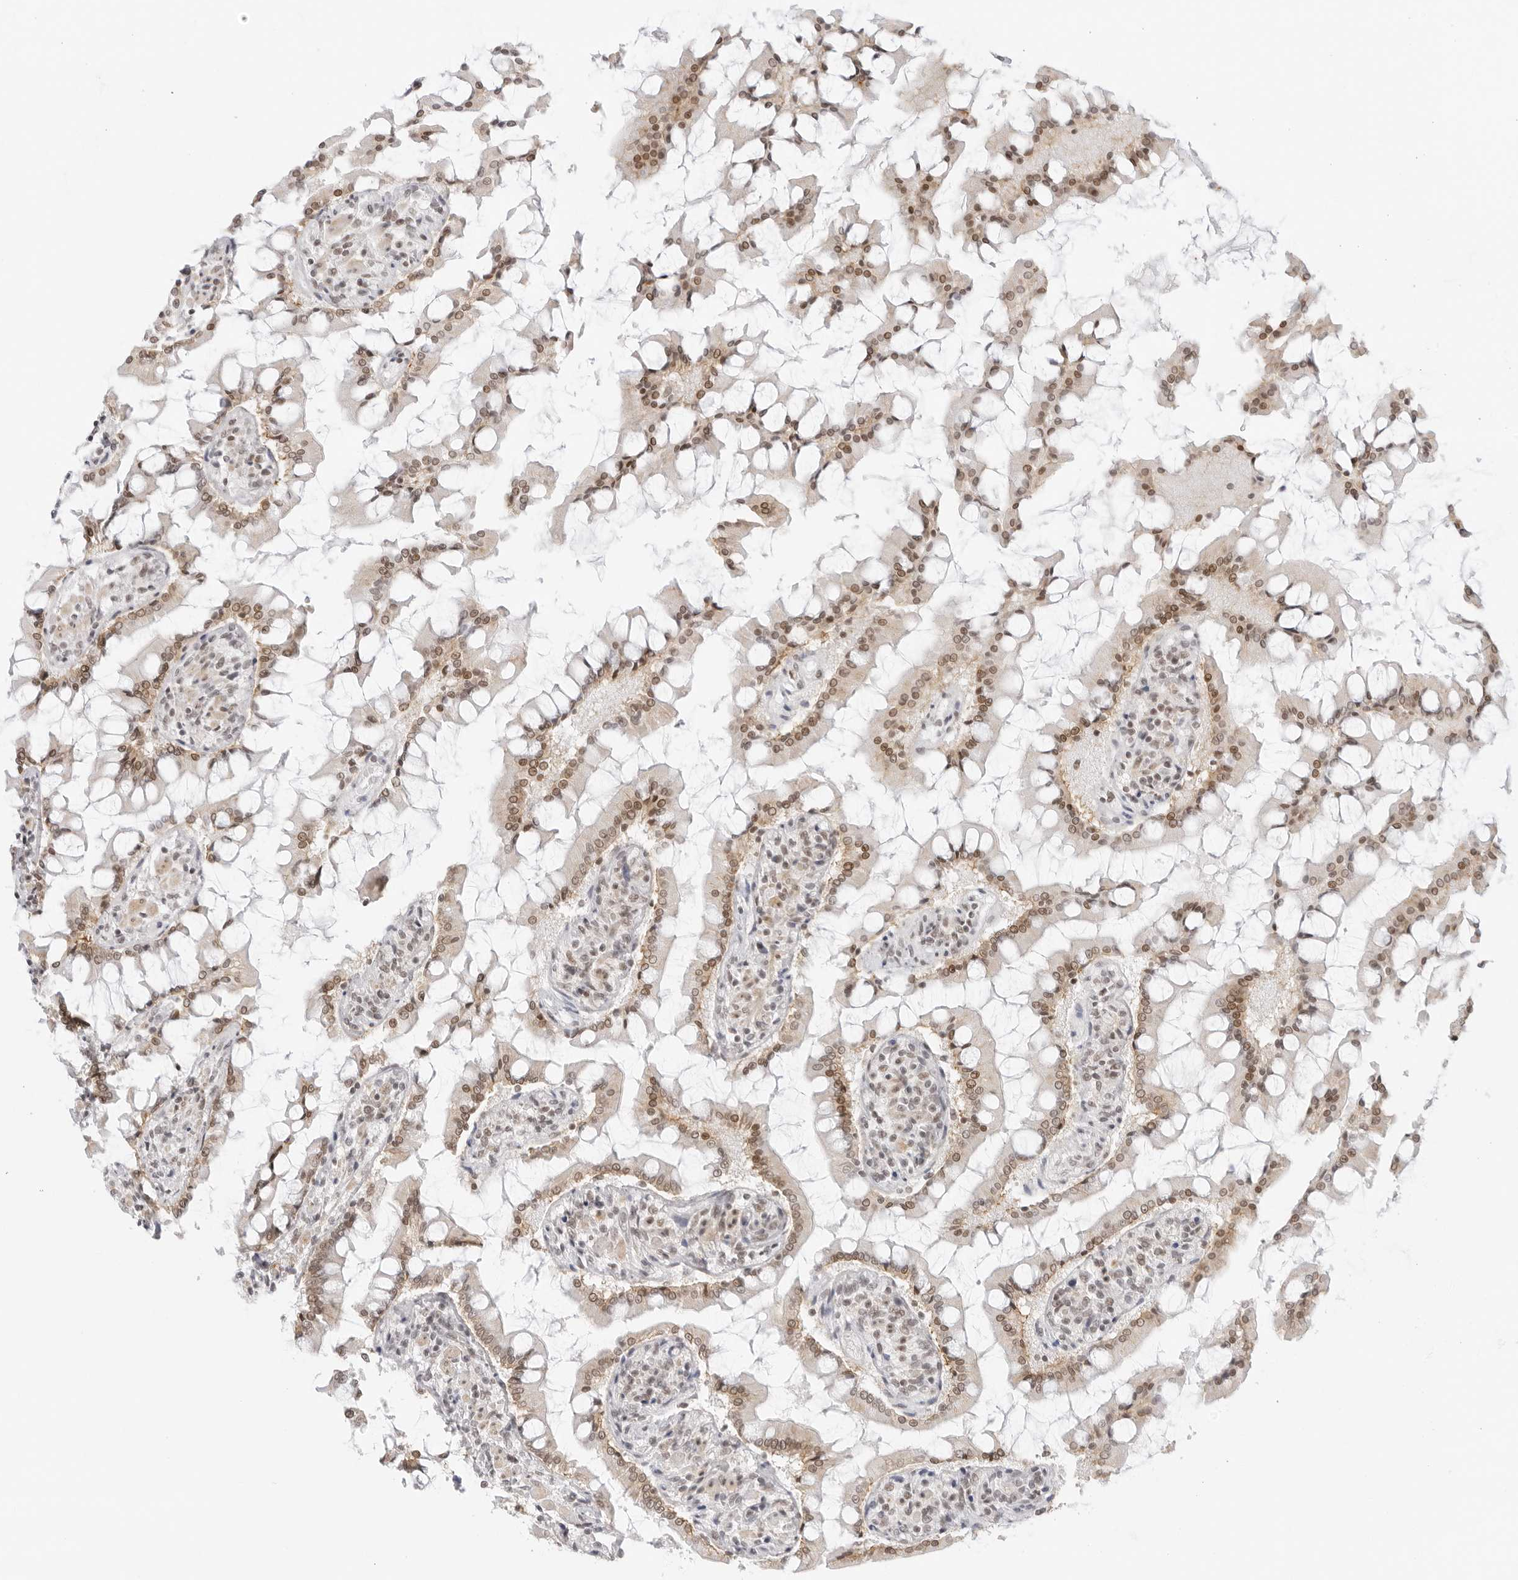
{"staining": {"intensity": "moderate", "quantity": ">75%", "location": "cytoplasmic/membranous,nuclear"}, "tissue": "small intestine", "cell_type": "Glandular cells", "image_type": "normal", "snomed": [{"axis": "morphology", "description": "Normal tissue, NOS"}, {"axis": "topography", "description": "Small intestine"}], "caption": "Brown immunohistochemical staining in unremarkable small intestine displays moderate cytoplasmic/membranous,nuclear expression in approximately >75% of glandular cells. (DAB (3,3'-diaminobenzidine) IHC with brightfield microscopy, high magnification).", "gene": "TCIM", "patient": {"sex": "male", "age": 41}}